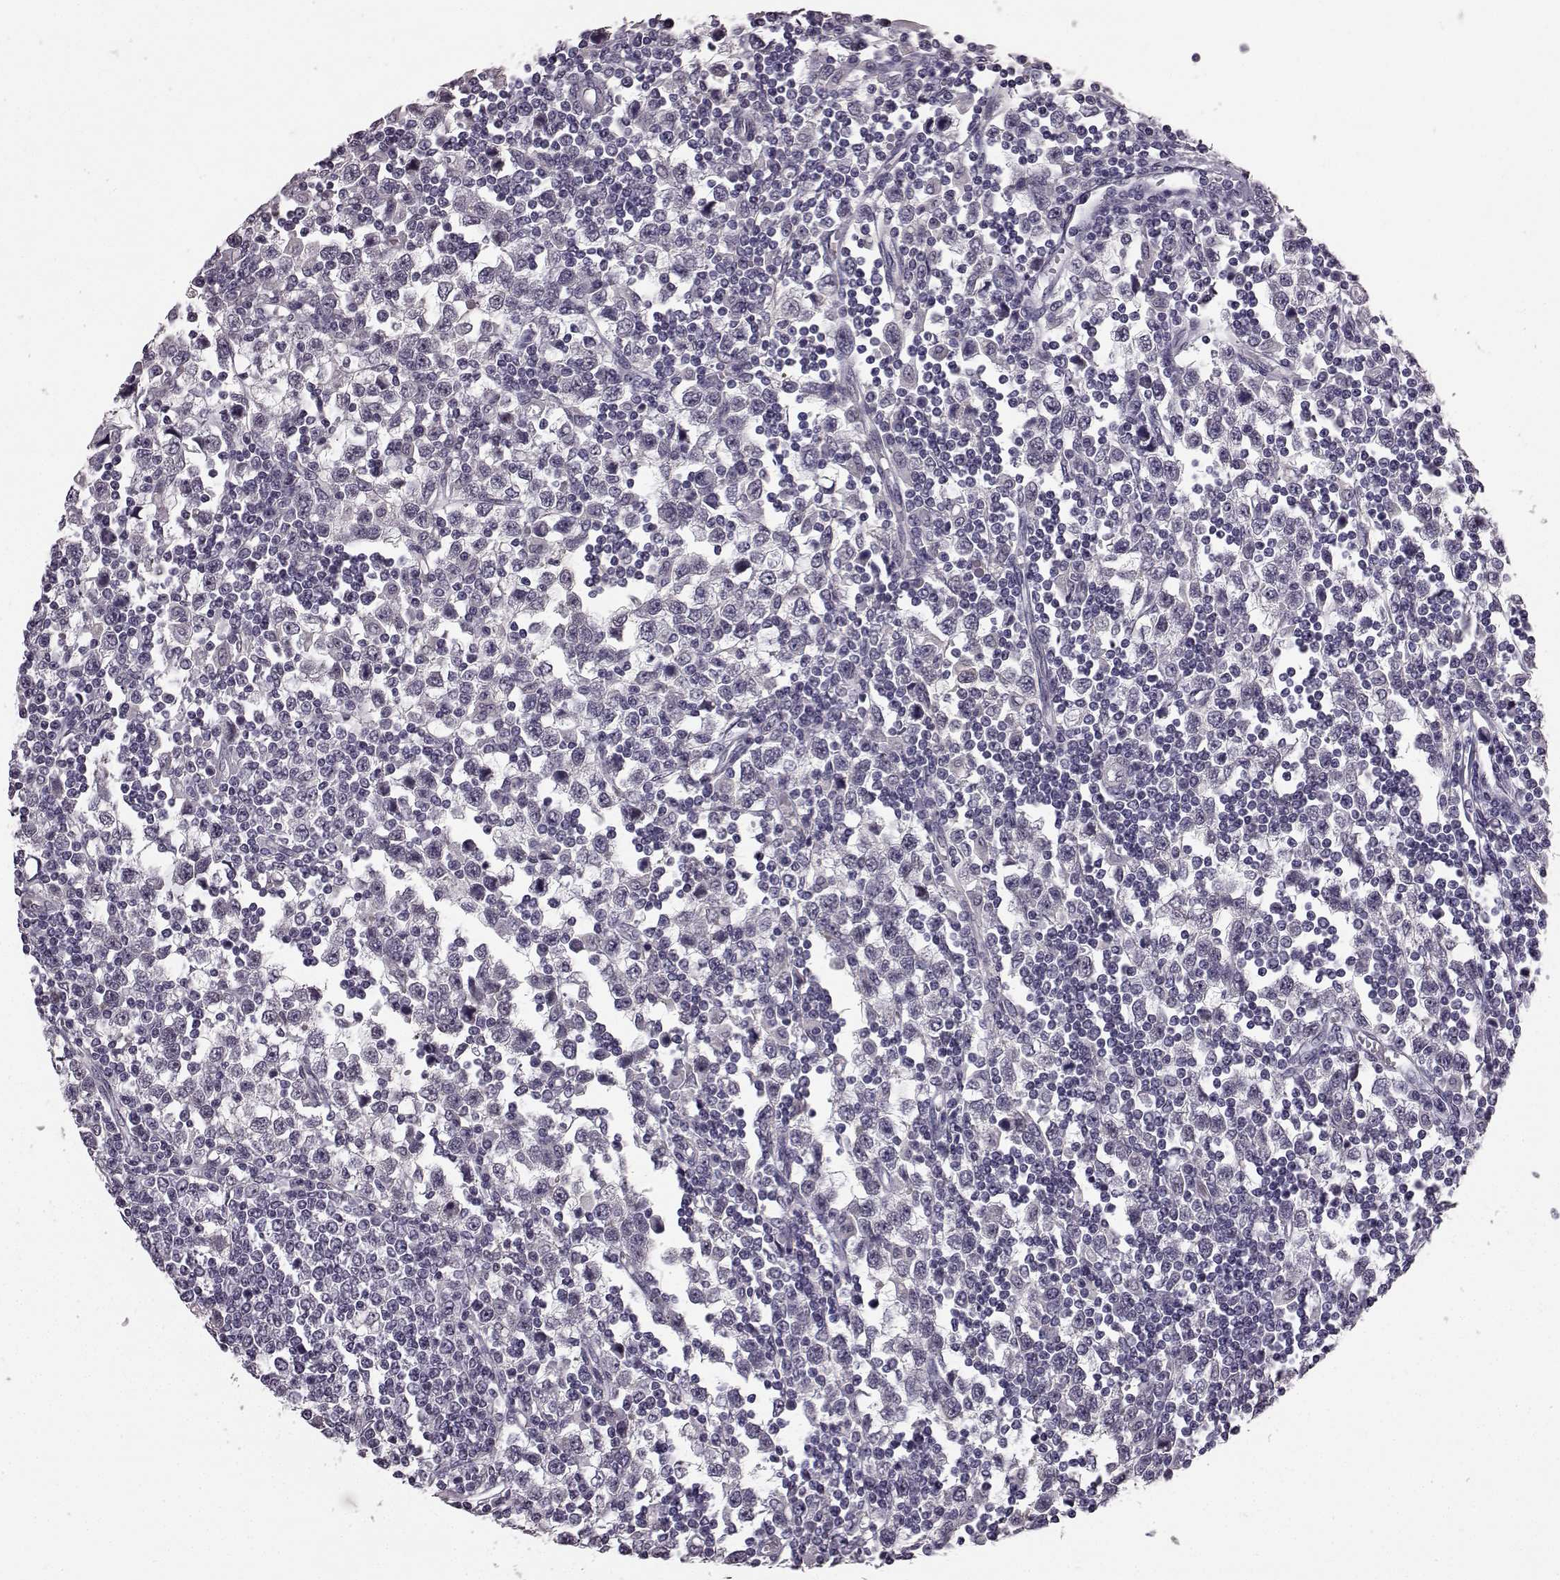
{"staining": {"intensity": "negative", "quantity": "none", "location": "none"}, "tissue": "testis cancer", "cell_type": "Tumor cells", "image_type": "cancer", "snomed": [{"axis": "morphology", "description": "Seminoma, NOS"}, {"axis": "topography", "description": "Testis"}], "caption": "Immunohistochemistry (IHC) of seminoma (testis) displays no staining in tumor cells.", "gene": "SLCO3A1", "patient": {"sex": "male", "age": 34}}